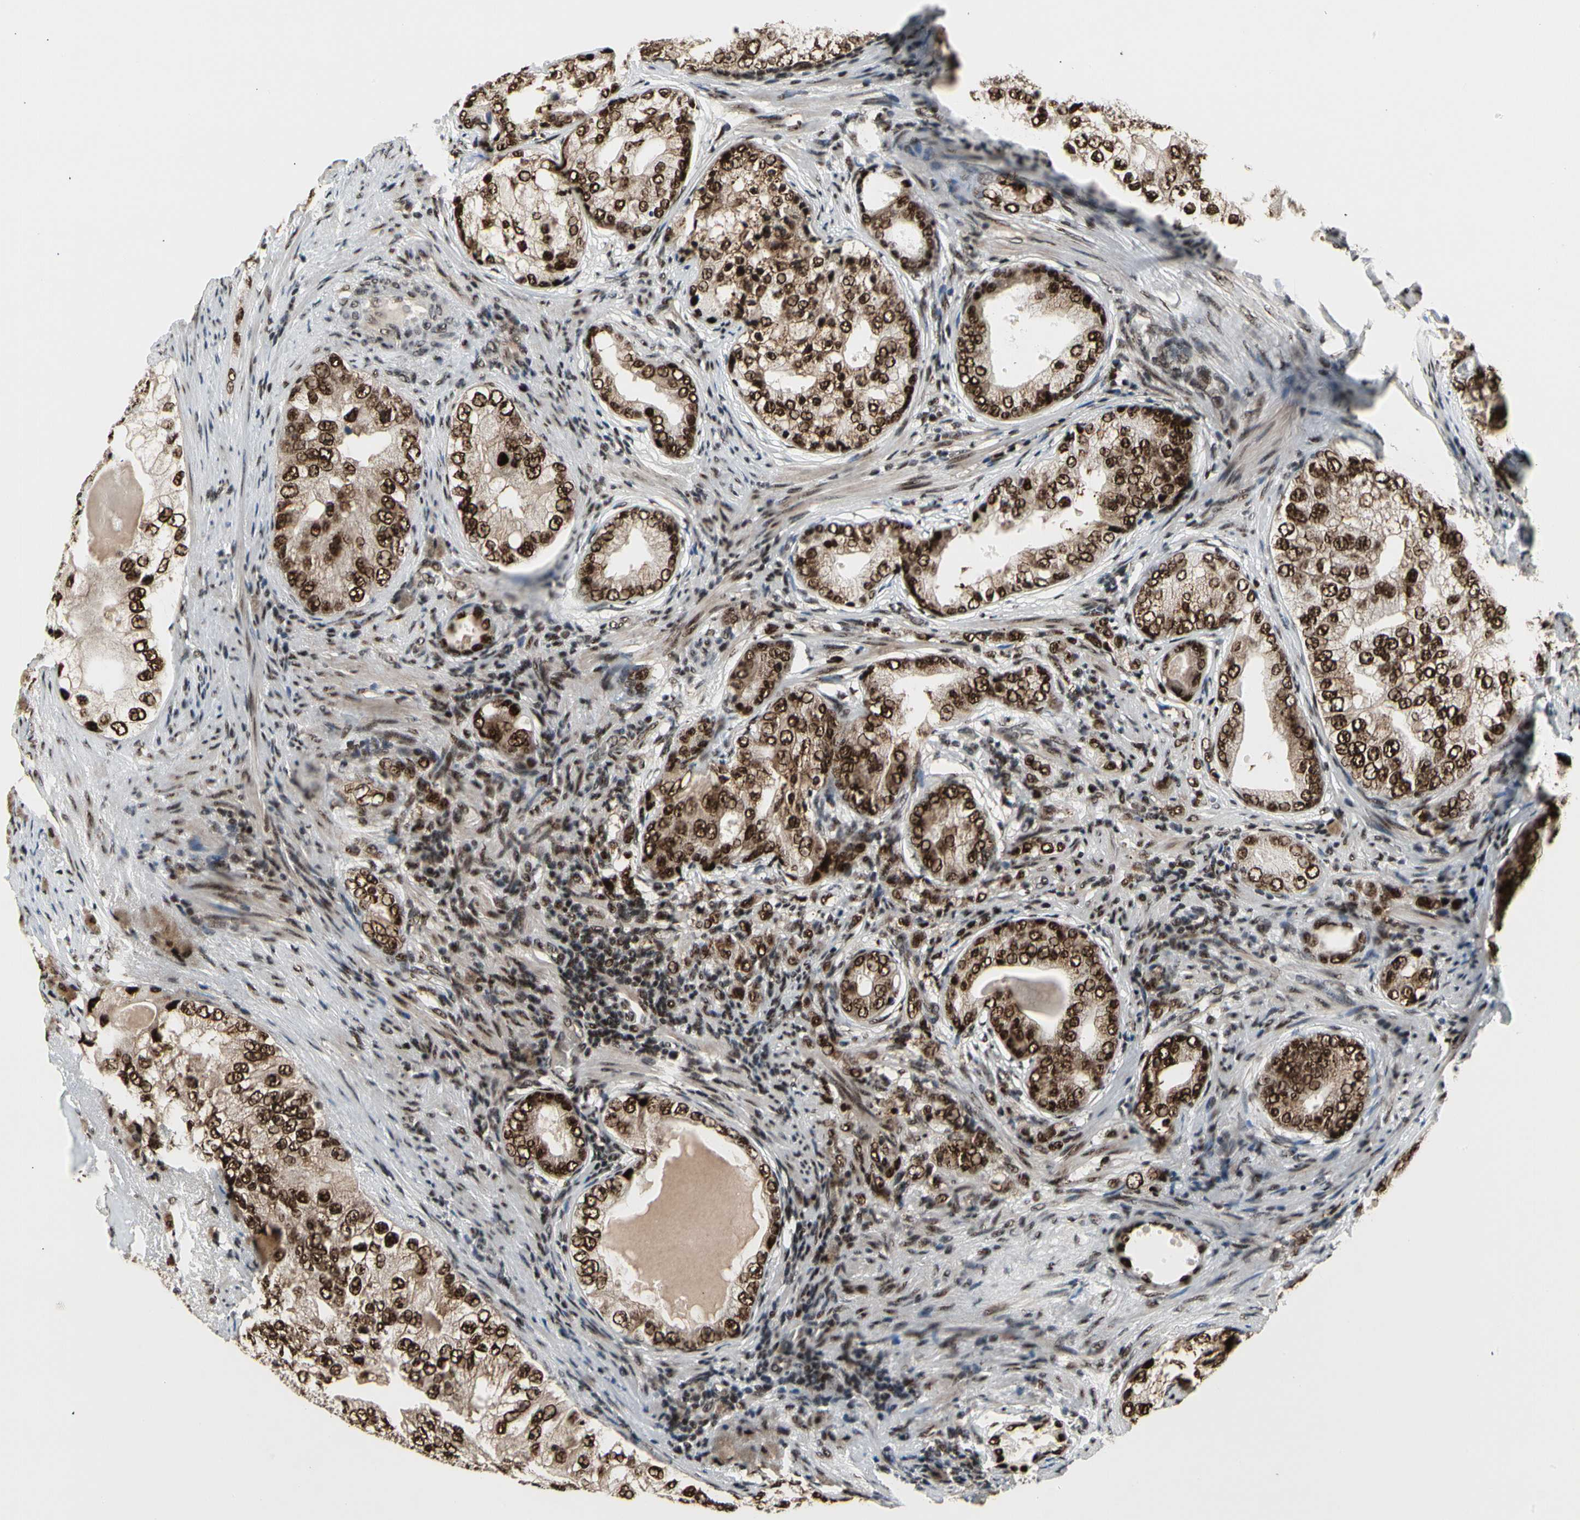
{"staining": {"intensity": "strong", "quantity": ">75%", "location": "nuclear"}, "tissue": "prostate cancer", "cell_type": "Tumor cells", "image_type": "cancer", "snomed": [{"axis": "morphology", "description": "Adenocarcinoma, High grade"}, {"axis": "topography", "description": "Prostate"}], "caption": "High-magnification brightfield microscopy of prostate cancer stained with DAB (brown) and counterstained with hematoxylin (blue). tumor cells exhibit strong nuclear positivity is identified in approximately>75% of cells.", "gene": "SRSF11", "patient": {"sex": "male", "age": 66}}